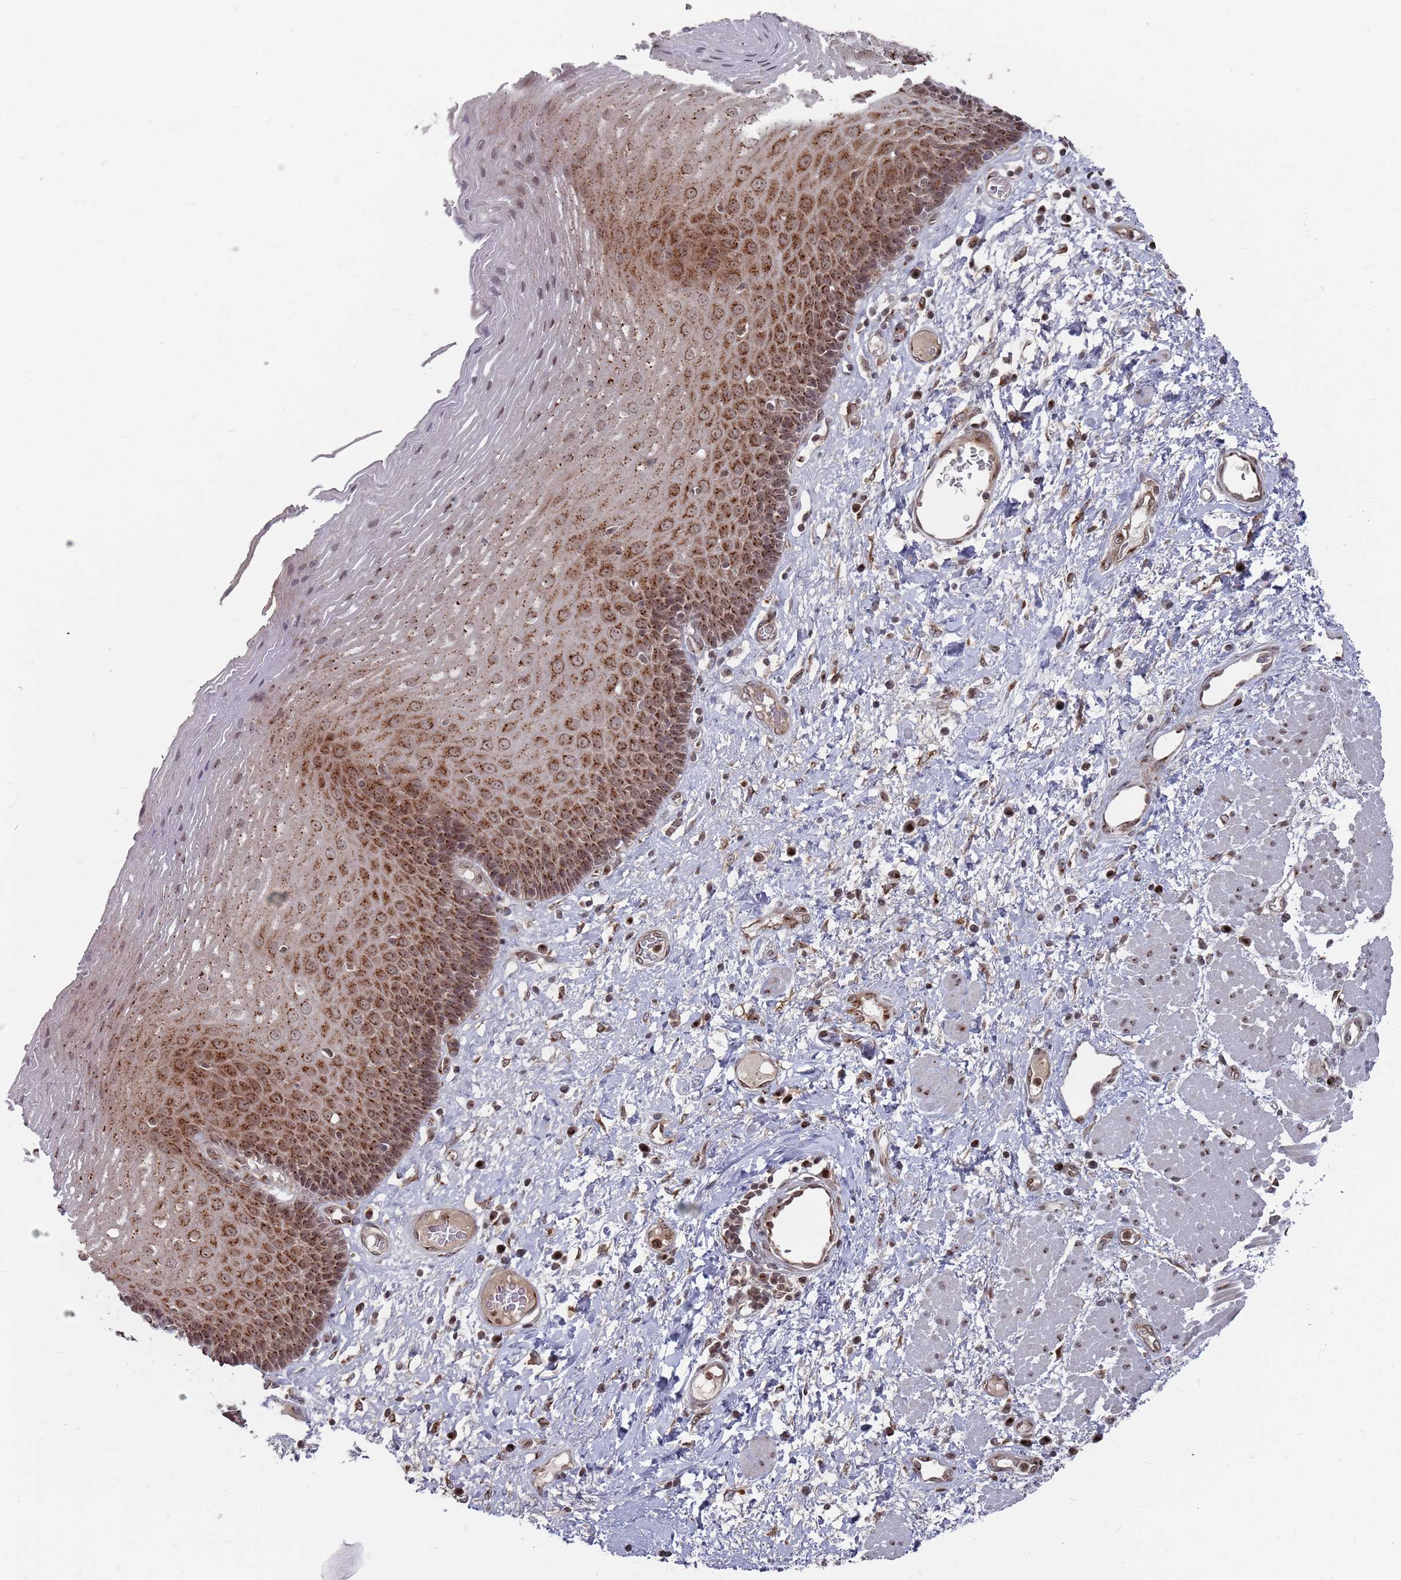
{"staining": {"intensity": "strong", "quantity": ">75%", "location": "cytoplasmic/membranous,nuclear"}, "tissue": "esophagus", "cell_type": "Squamous epithelial cells", "image_type": "normal", "snomed": [{"axis": "morphology", "description": "Normal tissue, NOS"}, {"axis": "morphology", "description": "Adenocarcinoma, NOS"}, {"axis": "topography", "description": "Esophagus"}], "caption": "Human esophagus stained for a protein (brown) shows strong cytoplasmic/membranous,nuclear positive staining in approximately >75% of squamous epithelial cells.", "gene": "FMO4", "patient": {"sex": "male", "age": 62}}